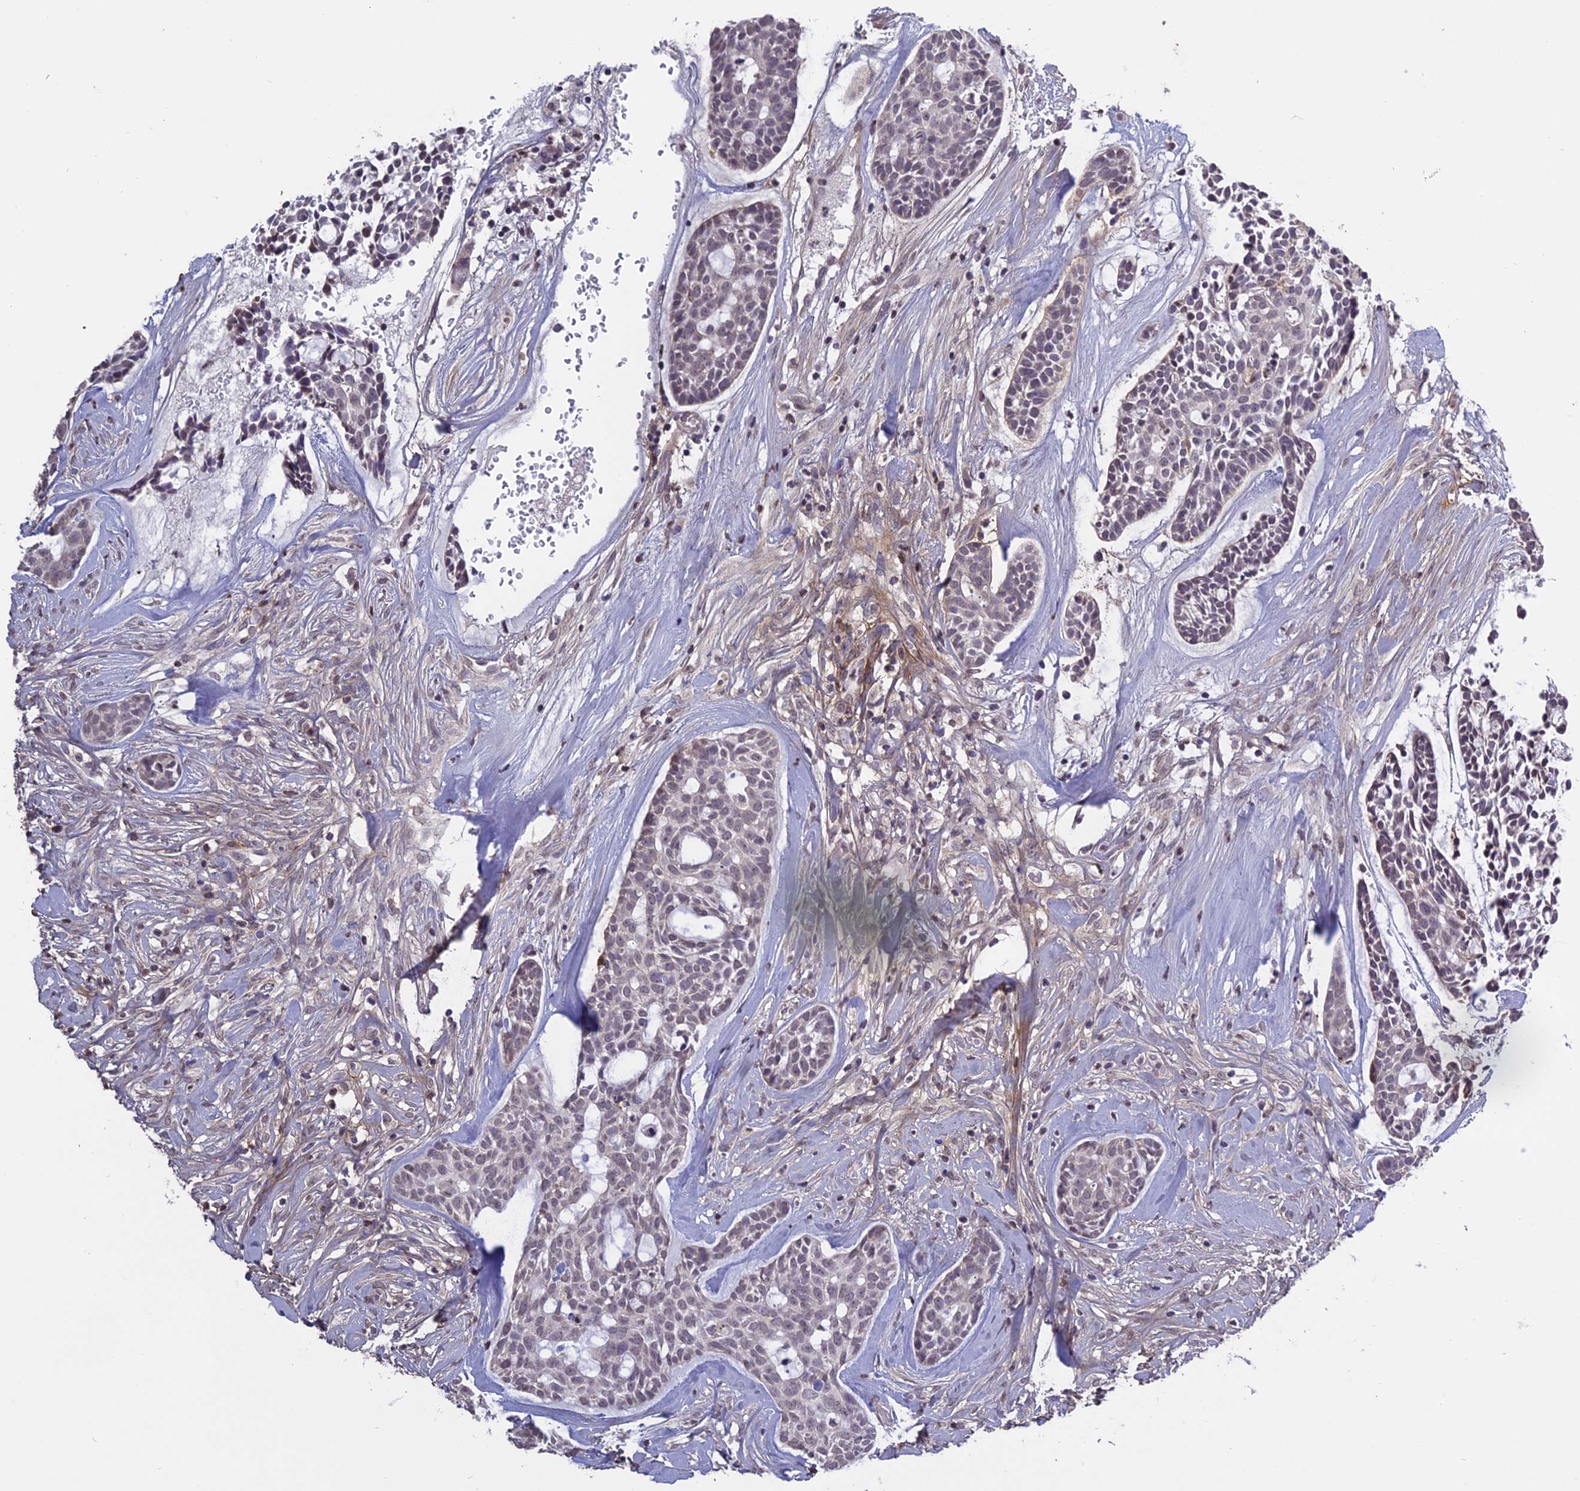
{"staining": {"intensity": "weak", "quantity": "<25%", "location": "nuclear"}, "tissue": "head and neck cancer", "cell_type": "Tumor cells", "image_type": "cancer", "snomed": [{"axis": "morphology", "description": "Normal tissue, NOS"}, {"axis": "morphology", "description": "Adenocarcinoma, NOS"}, {"axis": "topography", "description": "Subcutis"}, {"axis": "topography", "description": "Nasopharynx"}, {"axis": "topography", "description": "Head-Neck"}], "caption": "The micrograph displays no significant expression in tumor cells of head and neck adenocarcinoma.", "gene": "ERG28", "patient": {"sex": "female", "age": 73}}